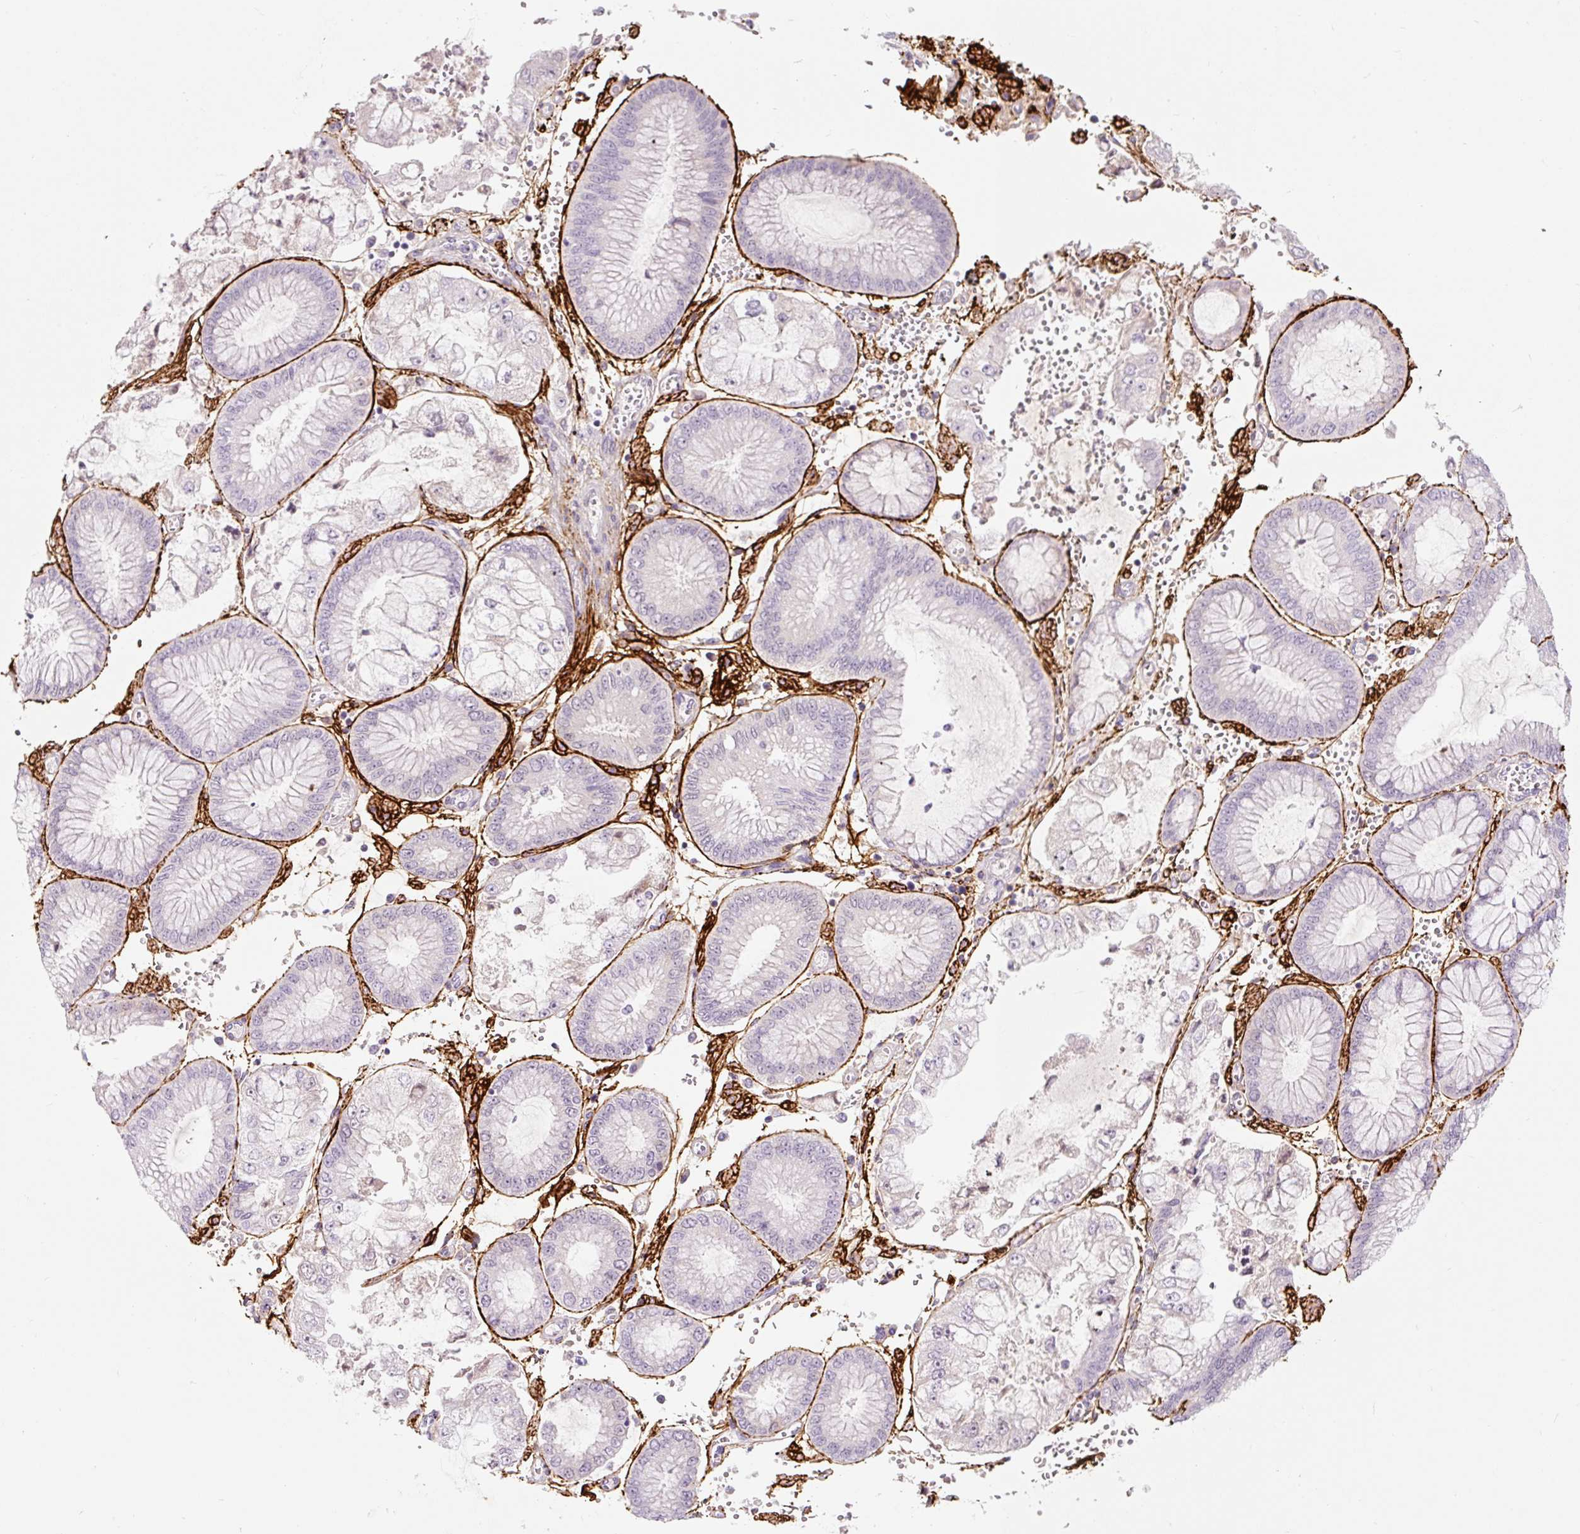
{"staining": {"intensity": "negative", "quantity": "none", "location": "none"}, "tissue": "stomach cancer", "cell_type": "Tumor cells", "image_type": "cancer", "snomed": [{"axis": "morphology", "description": "Adenocarcinoma, NOS"}, {"axis": "topography", "description": "Stomach"}], "caption": "Photomicrograph shows no protein staining in tumor cells of adenocarcinoma (stomach) tissue.", "gene": "FBN1", "patient": {"sex": "male", "age": 76}}